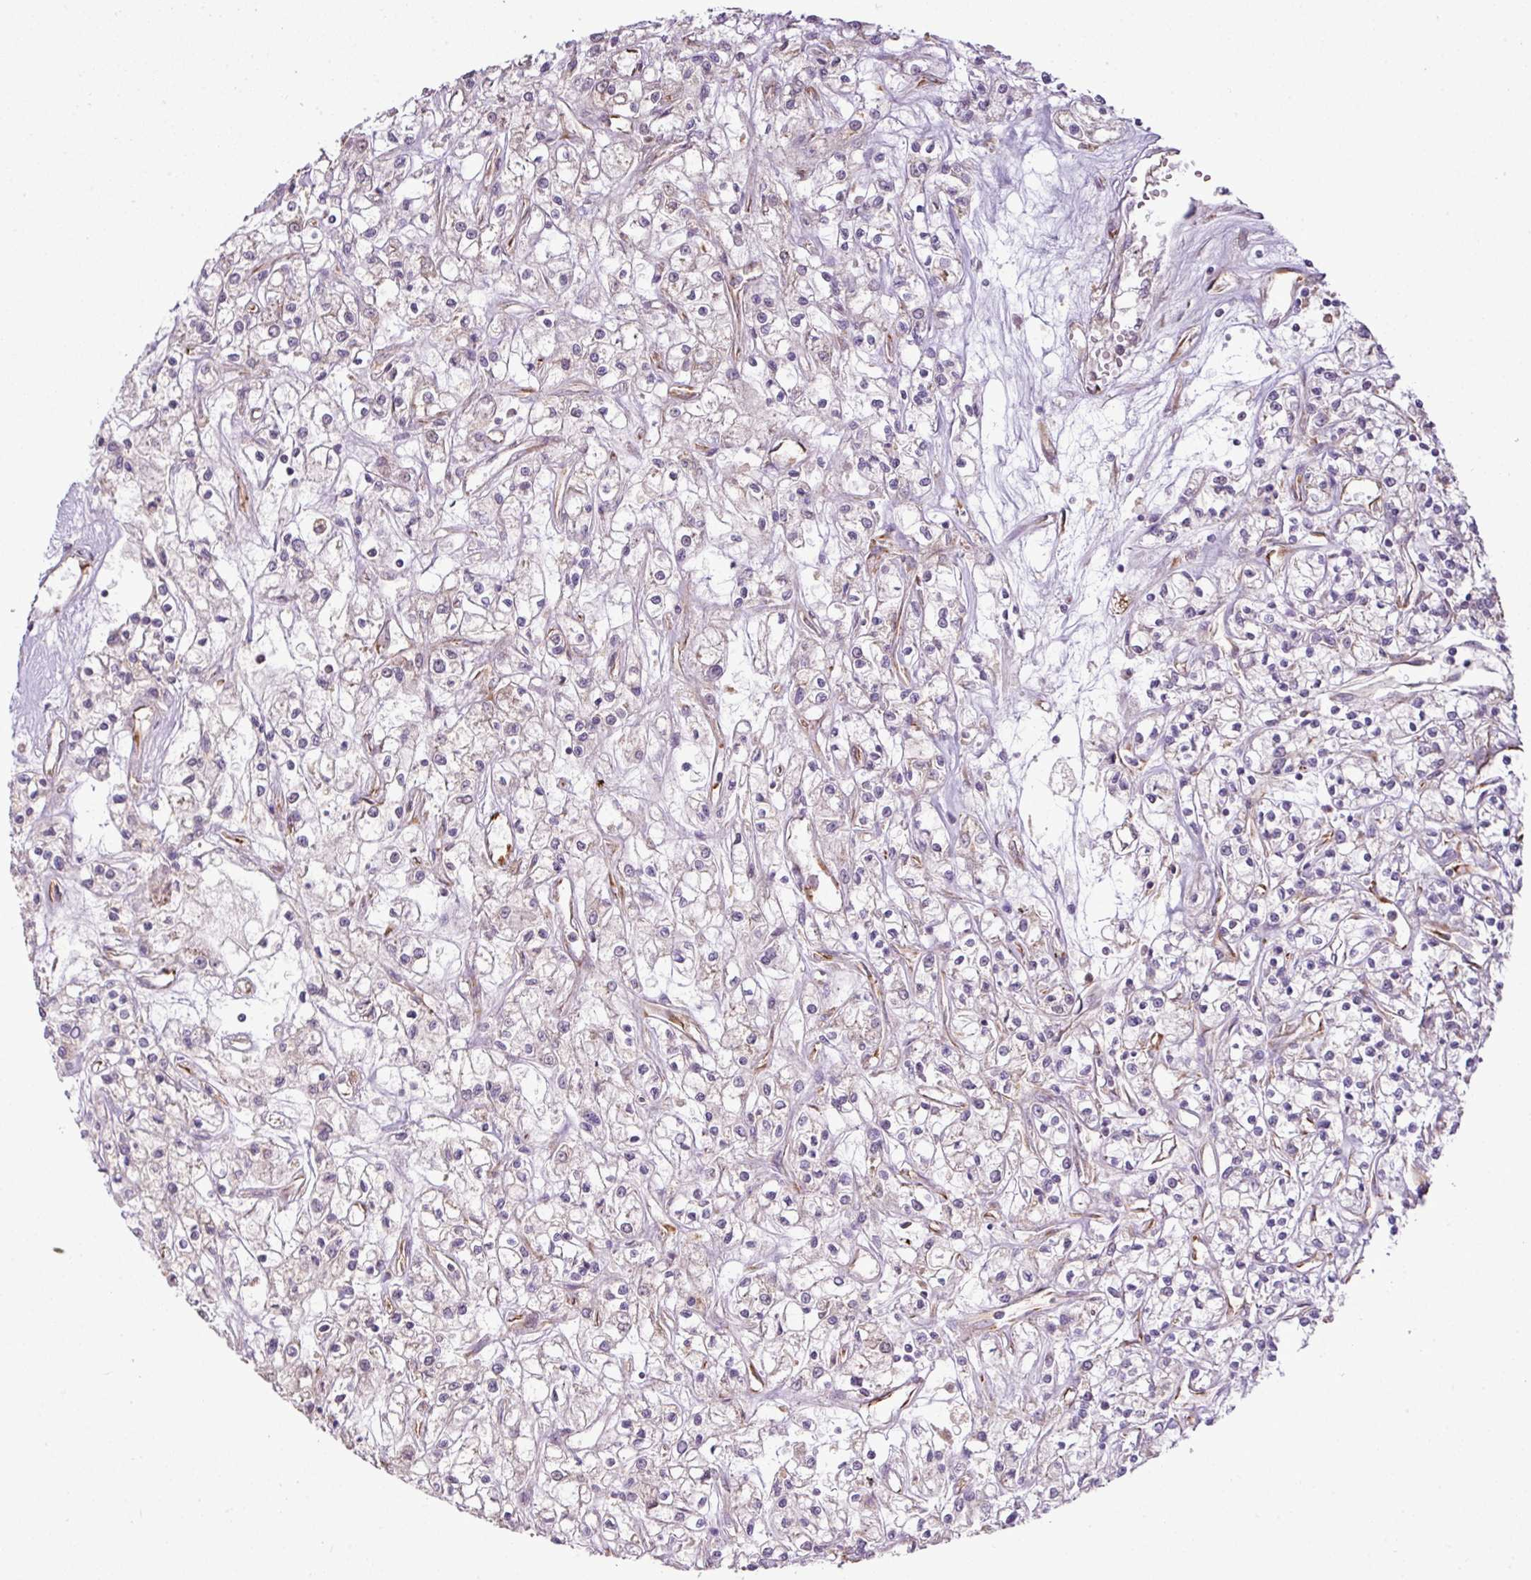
{"staining": {"intensity": "negative", "quantity": "none", "location": "none"}, "tissue": "renal cancer", "cell_type": "Tumor cells", "image_type": "cancer", "snomed": [{"axis": "morphology", "description": "Adenocarcinoma, NOS"}, {"axis": "topography", "description": "Kidney"}], "caption": "Immunohistochemistry photomicrograph of human renal cancer (adenocarcinoma) stained for a protein (brown), which shows no expression in tumor cells.", "gene": "DNAAF4", "patient": {"sex": "female", "age": 59}}